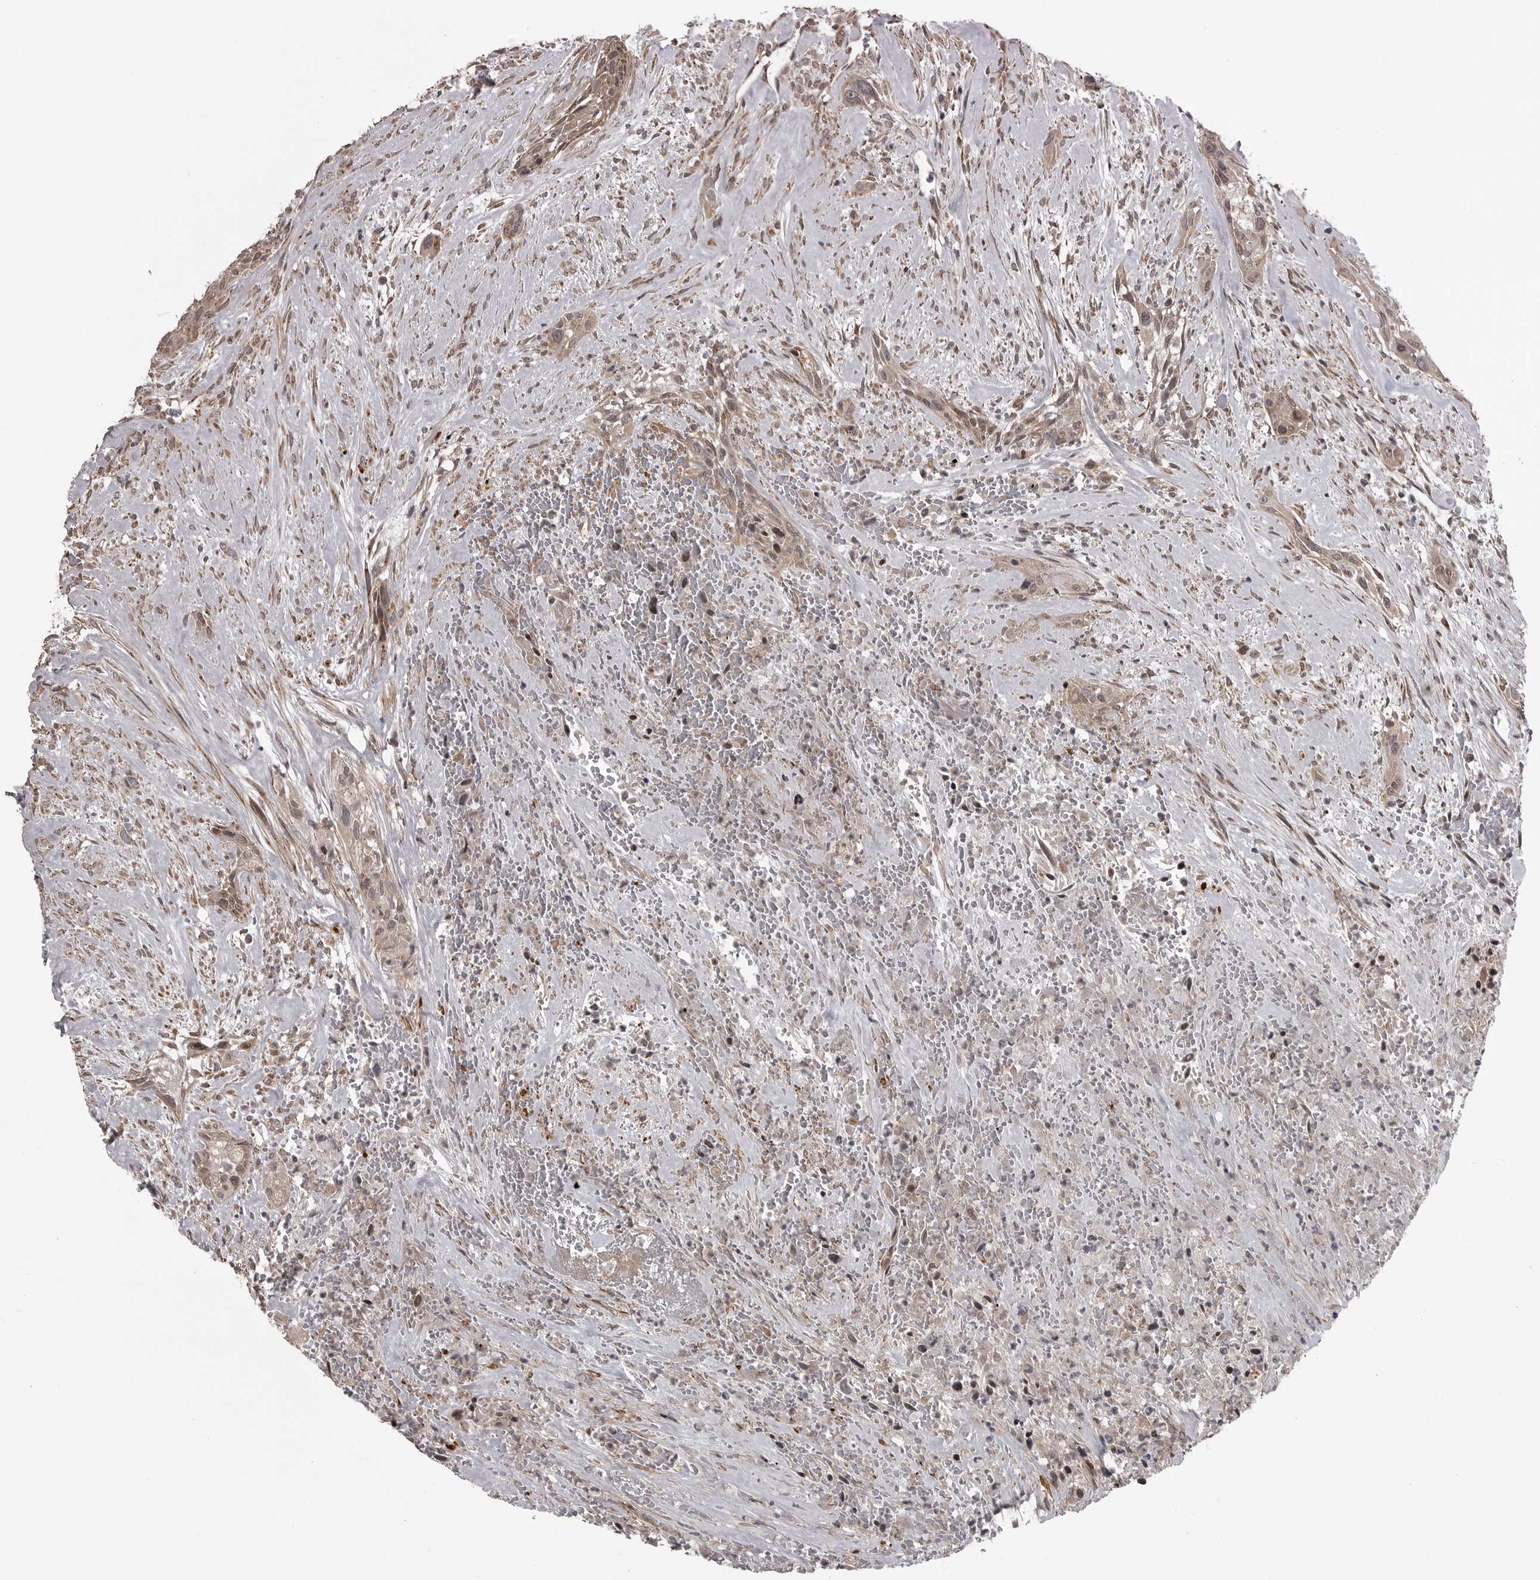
{"staining": {"intensity": "weak", "quantity": ">75%", "location": "nuclear"}, "tissue": "urothelial cancer", "cell_type": "Tumor cells", "image_type": "cancer", "snomed": [{"axis": "morphology", "description": "Urothelial carcinoma, High grade"}, {"axis": "topography", "description": "Urinary bladder"}], "caption": "DAB immunohistochemical staining of human urothelial cancer demonstrates weak nuclear protein positivity in about >75% of tumor cells.", "gene": "SNX16", "patient": {"sex": "male", "age": 35}}